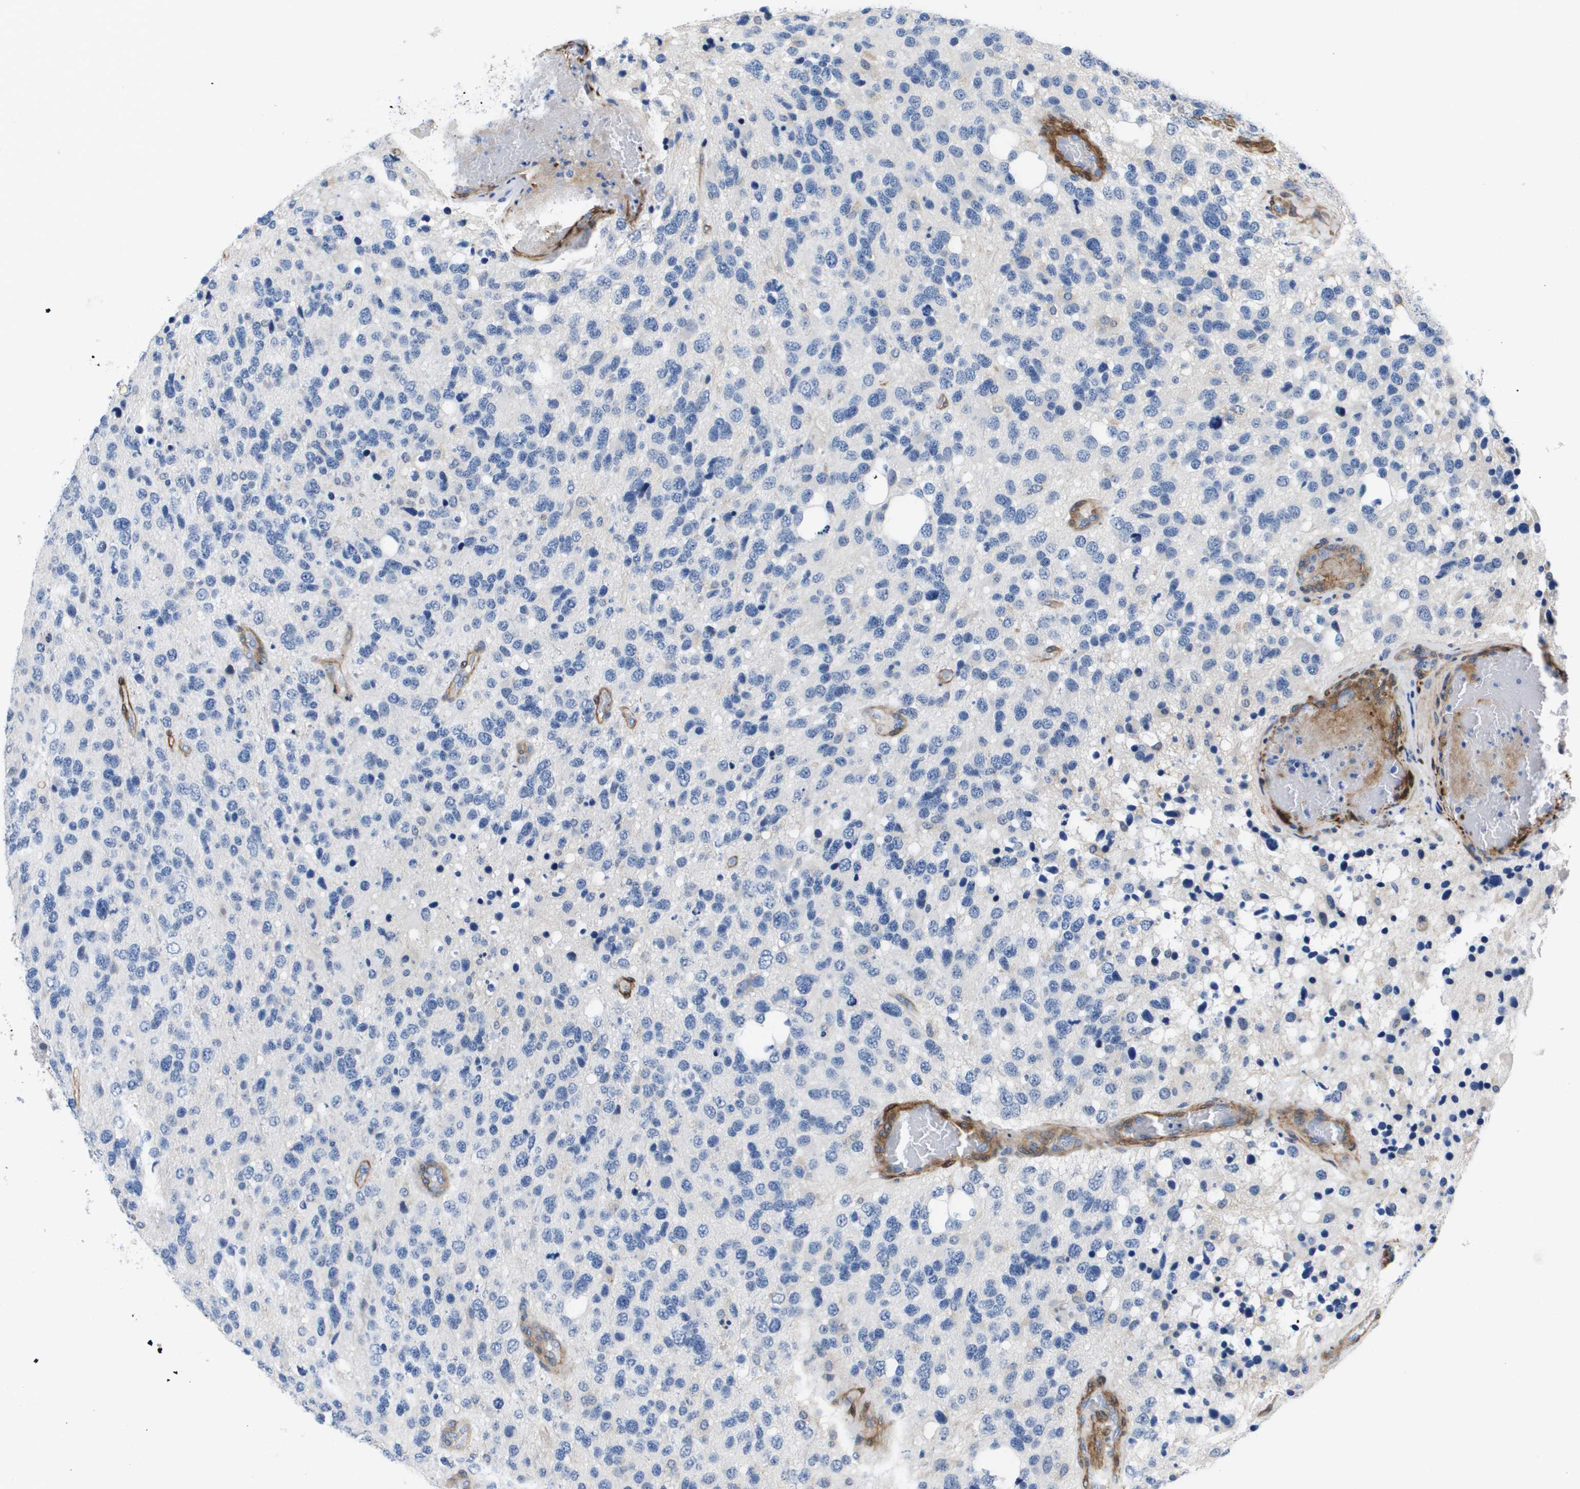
{"staining": {"intensity": "negative", "quantity": "none", "location": "none"}, "tissue": "glioma", "cell_type": "Tumor cells", "image_type": "cancer", "snomed": [{"axis": "morphology", "description": "Glioma, malignant, High grade"}, {"axis": "topography", "description": "Brain"}], "caption": "The image exhibits no significant staining in tumor cells of malignant glioma (high-grade).", "gene": "LPP", "patient": {"sex": "female", "age": 58}}